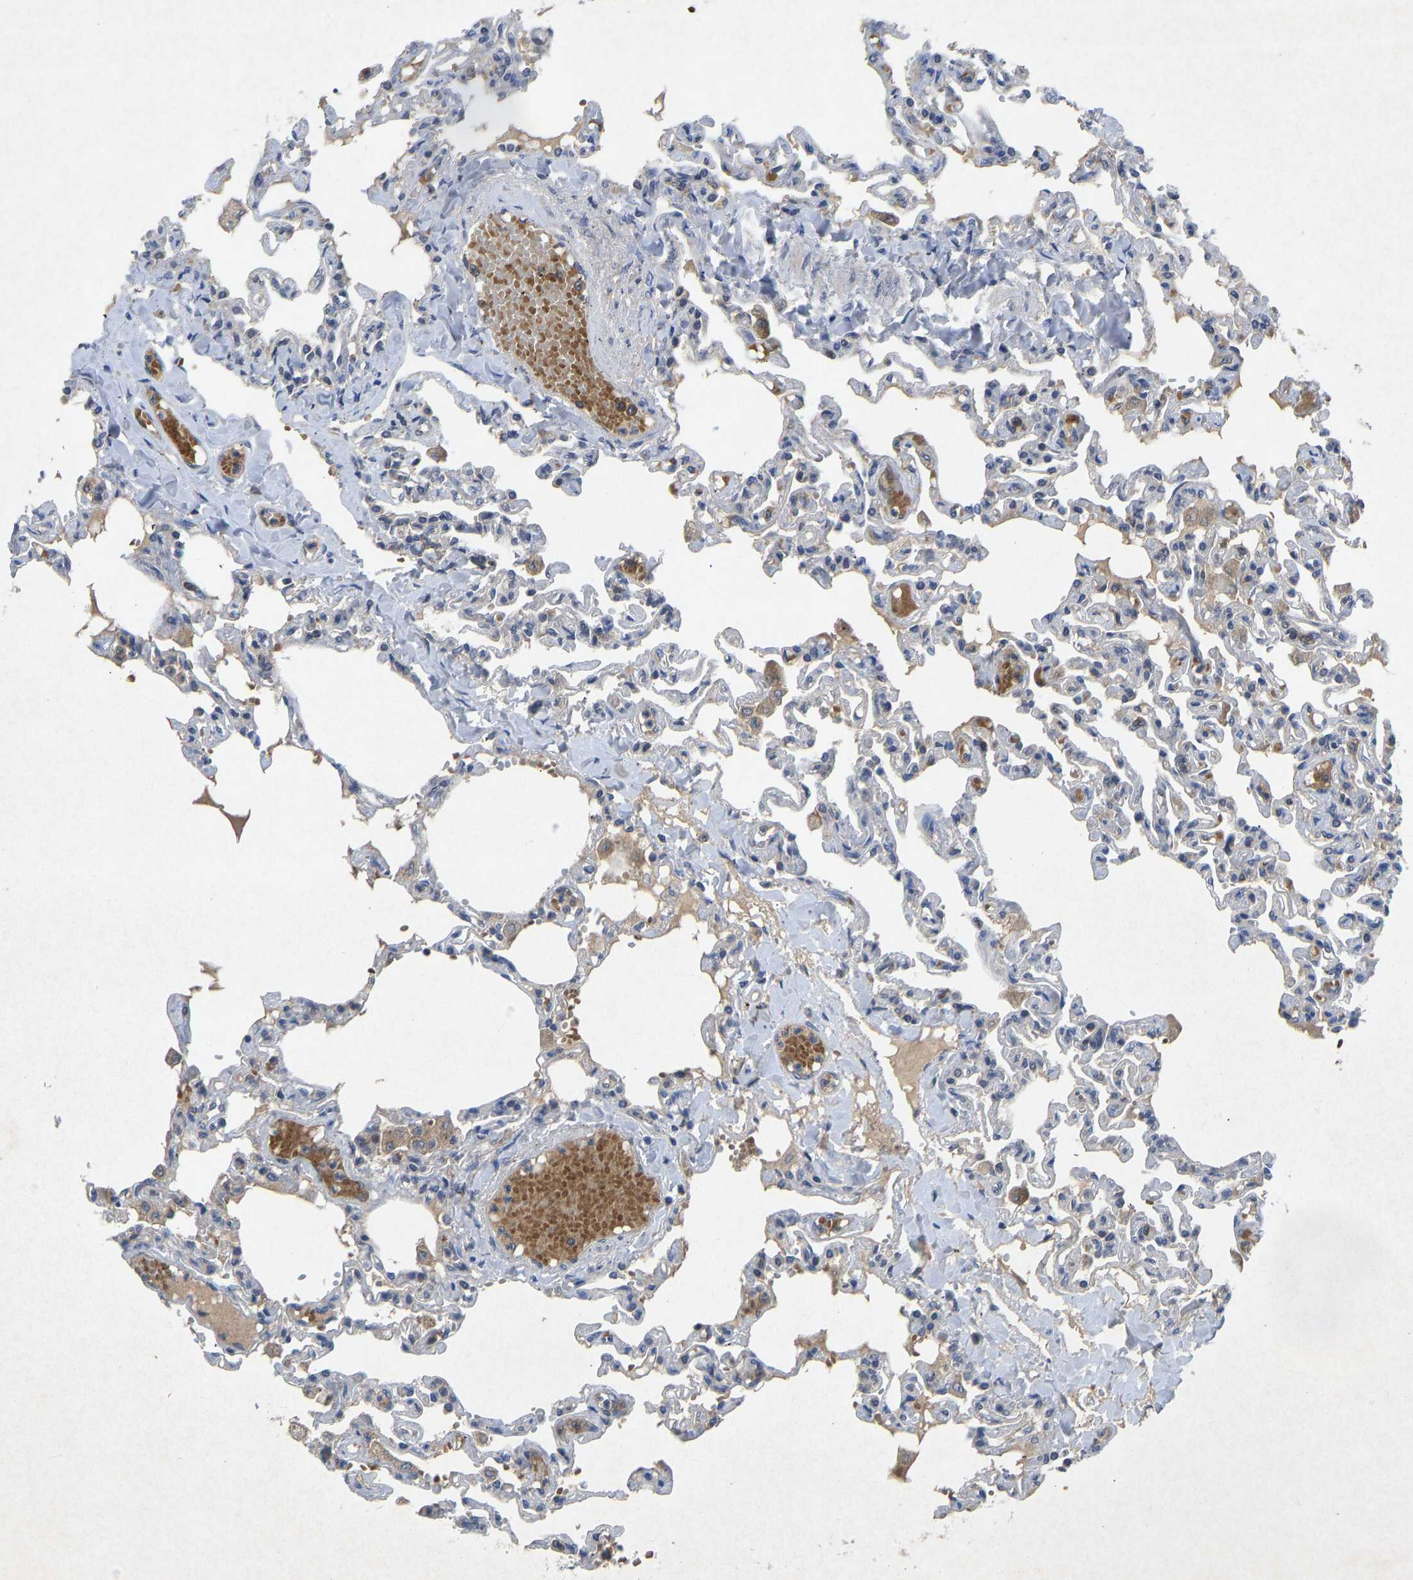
{"staining": {"intensity": "weak", "quantity": "<25%", "location": "cytoplasmic/membranous"}, "tissue": "lung", "cell_type": "Alveolar cells", "image_type": "normal", "snomed": [{"axis": "morphology", "description": "Normal tissue, NOS"}, {"axis": "topography", "description": "Lung"}], "caption": "This is an immunohistochemistry micrograph of unremarkable human lung. There is no positivity in alveolar cells.", "gene": "PDE7A", "patient": {"sex": "male", "age": 21}}